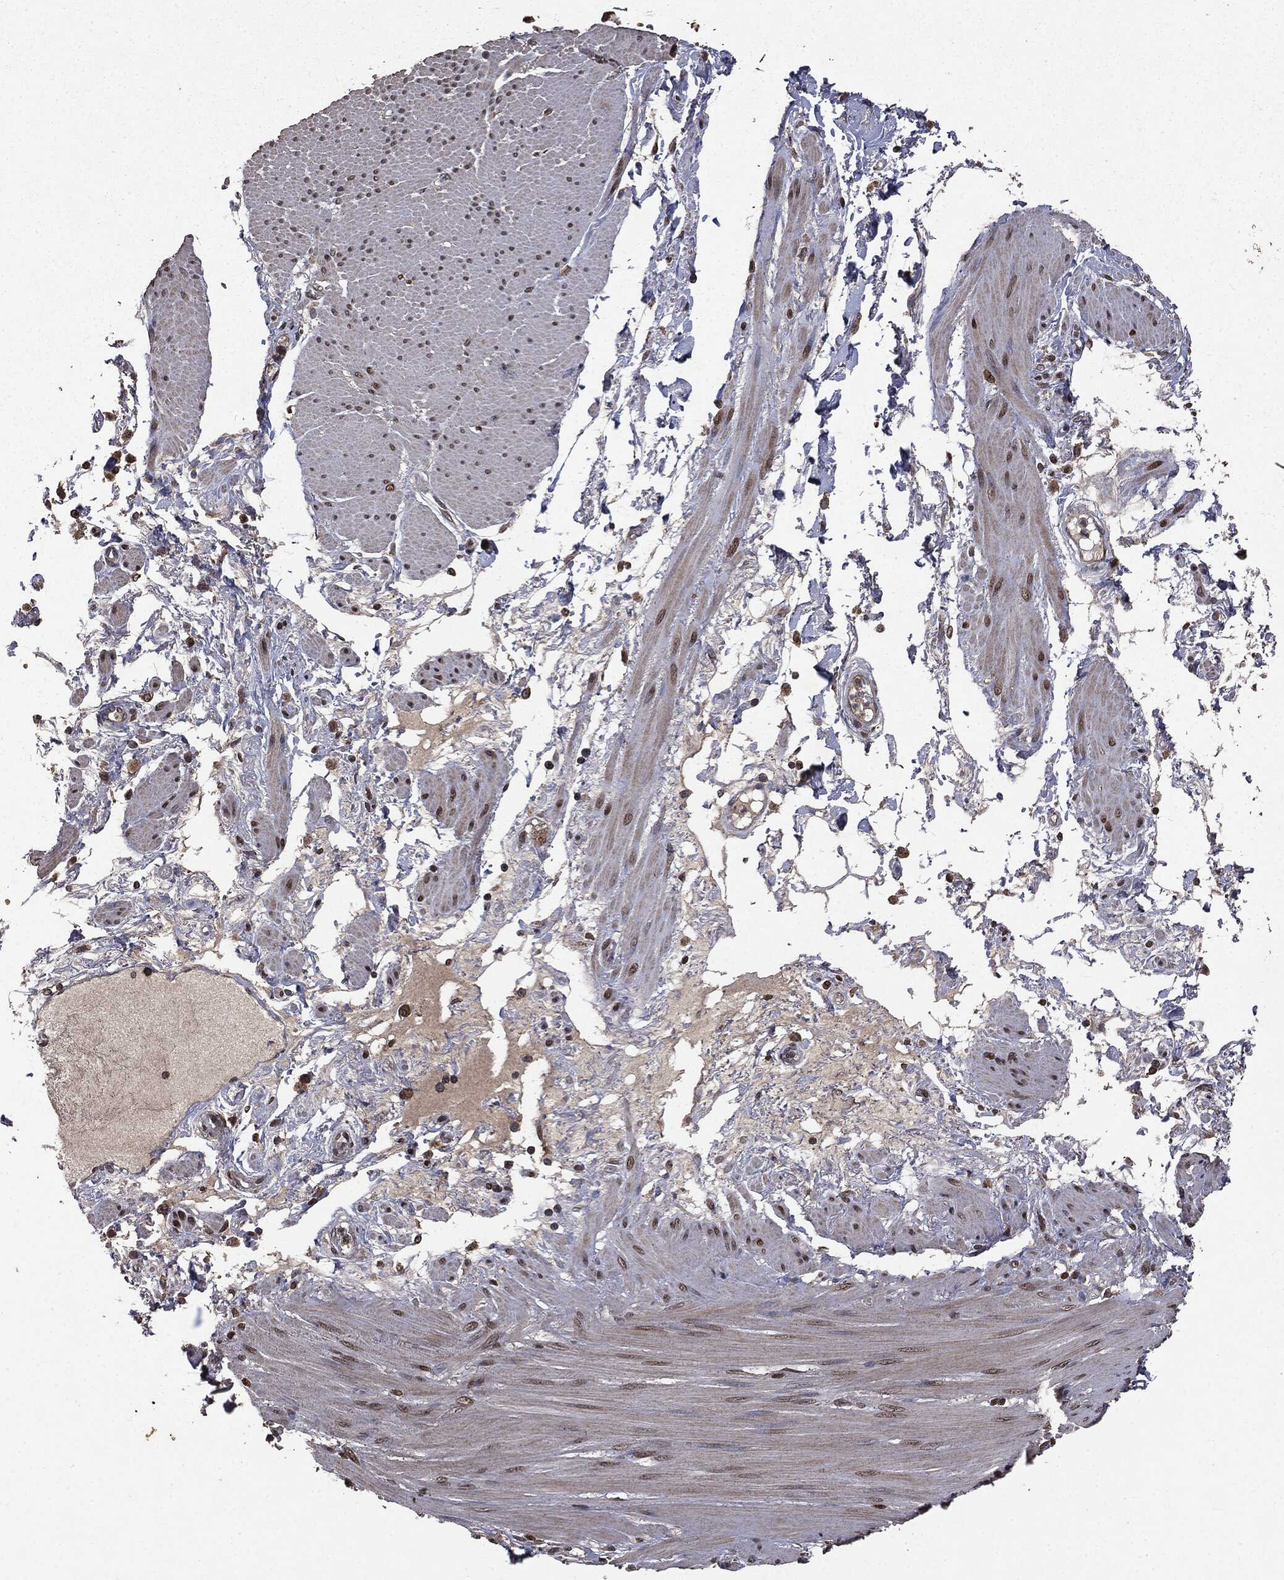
{"staining": {"intensity": "moderate", "quantity": ">75%", "location": "nuclear"}, "tissue": "smooth muscle", "cell_type": "Smooth muscle cells", "image_type": "normal", "snomed": [{"axis": "morphology", "description": "Normal tissue, NOS"}, {"axis": "topography", "description": "Smooth muscle"}, {"axis": "topography", "description": "Anal"}], "caption": "IHC (DAB (3,3'-diaminobenzidine)) staining of benign human smooth muscle reveals moderate nuclear protein expression in approximately >75% of smooth muscle cells.", "gene": "PPP6R2", "patient": {"sex": "male", "age": 83}}